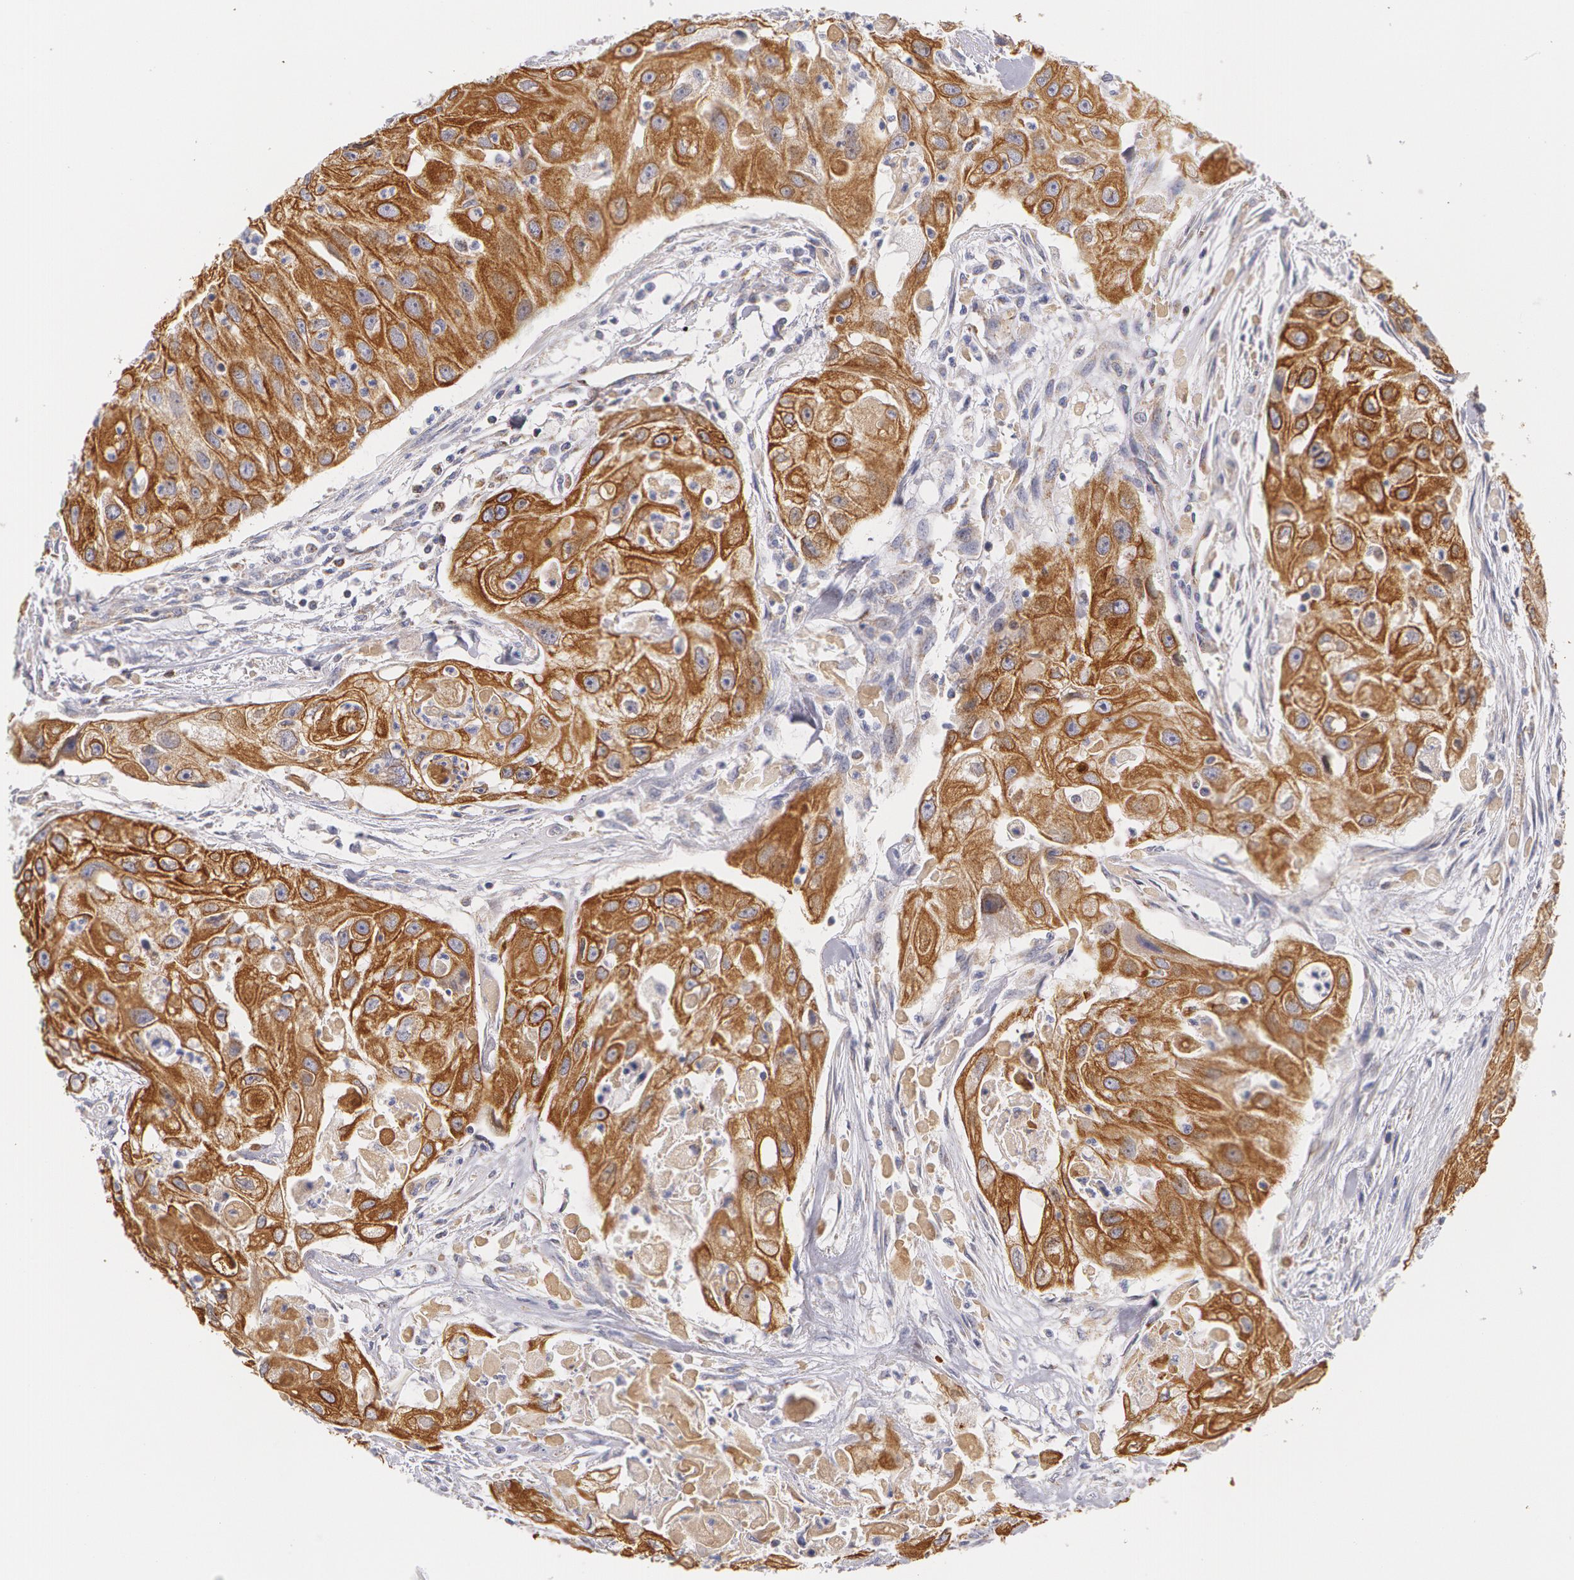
{"staining": {"intensity": "strong", "quantity": ">75%", "location": "cytoplasmic/membranous"}, "tissue": "head and neck cancer", "cell_type": "Tumor cells", "image_type": "cancer", "snomed": [{"axis": "morphology", "description": "Squamous cell carcinoma, NOS"}, {"axis": "topography", "description": "Head-Neck"}], "caption": "Immunohistochemistry (IHC) (DAB) staining of head and neck squamous cell carcinoma shows strong cytoplasmic/membranous protein positivity in approximately >75% of tumor cells.", "gene": "KRT18", "patient": {"sex": "male", "age": 64}}